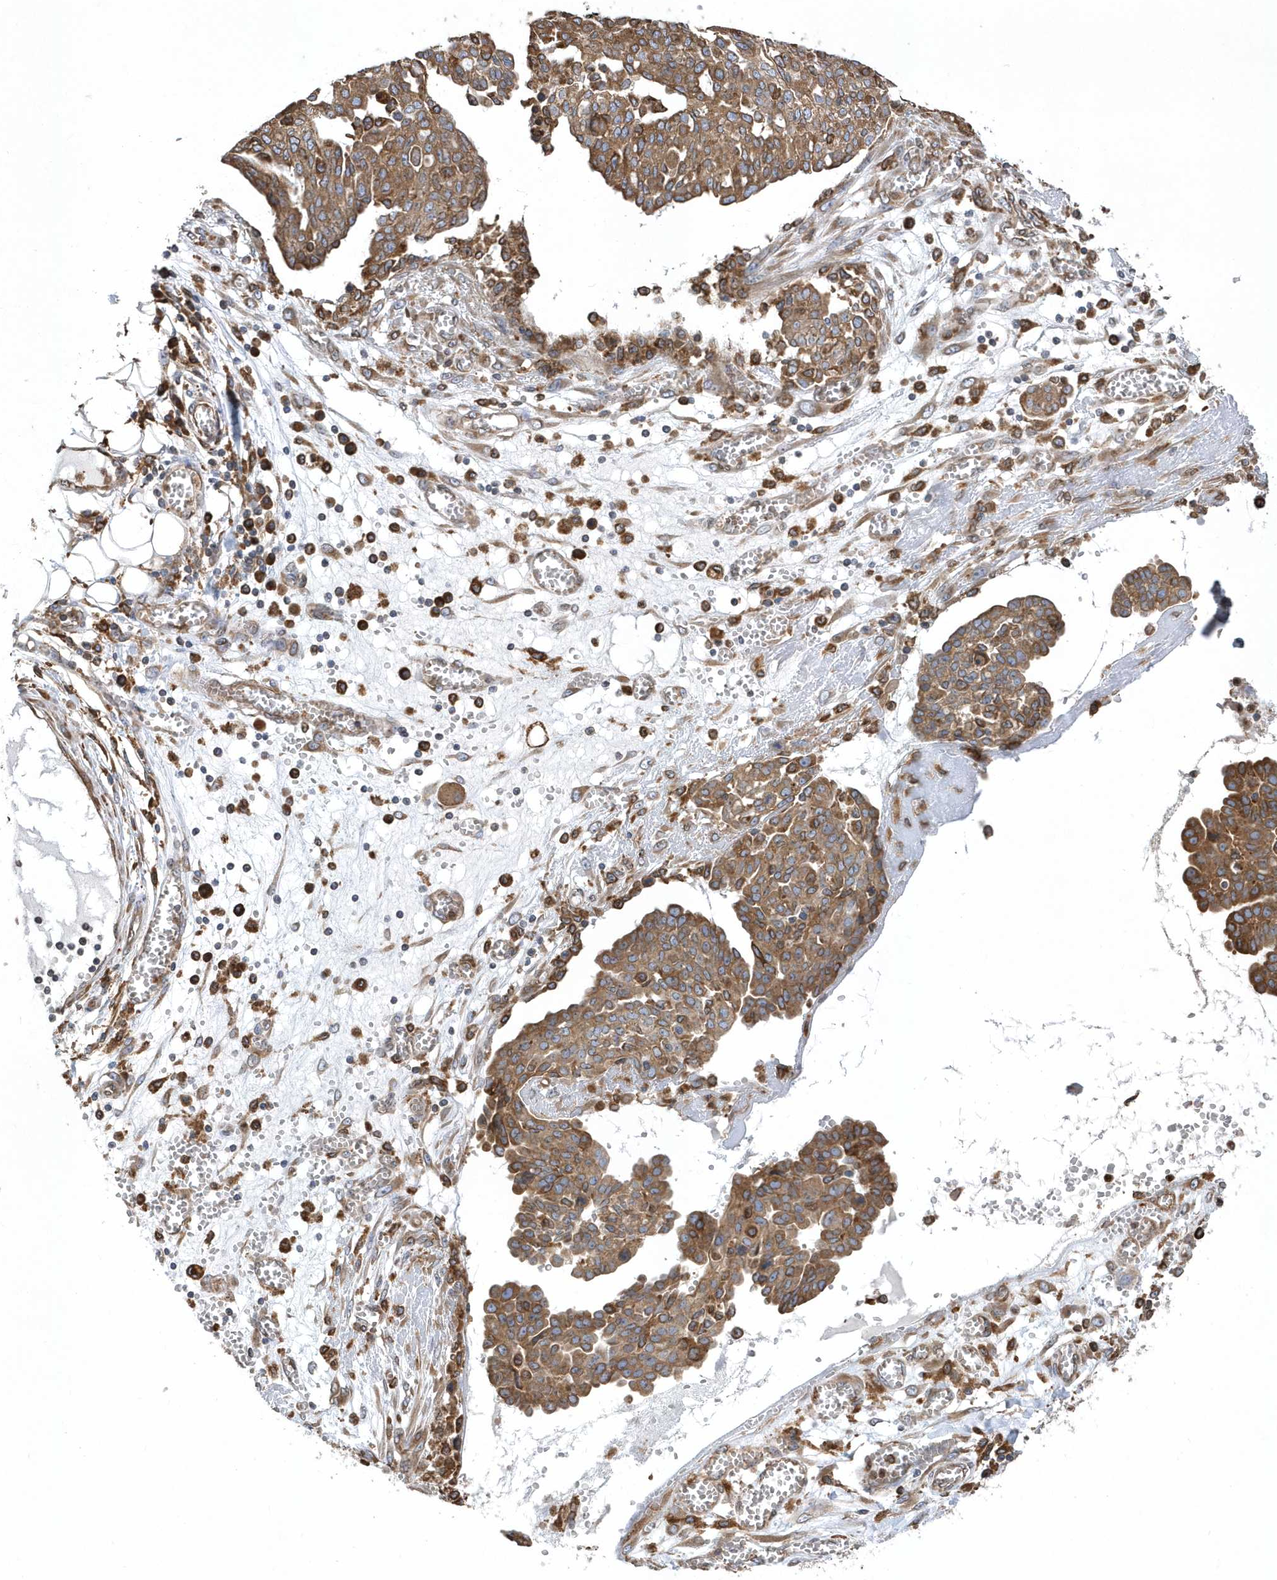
{"staining": {"intensity": "moderate", "quantity": ">75%", "location": "cytoplasmic/membranous"}, "tissue": "ovarian cancer", "cell_type": "Tumor cells", "image_type": "cancer", "snomed": [{"axis": "morphology", "description": "Cystadenocarcinoma, serous, NOS"}, {"axis": "topography", "description": "Soft tissue"}, {"axis": "topography", "description": "Ovary"}], "caption": "Moderate cytoplasmic/membranous protein staining is appreciated in about >75% of tumor cells in ovarian serous cystadenocarcinoma.", "gene": "VAMP7", "patient": {"sex": "female", "age": 57}}